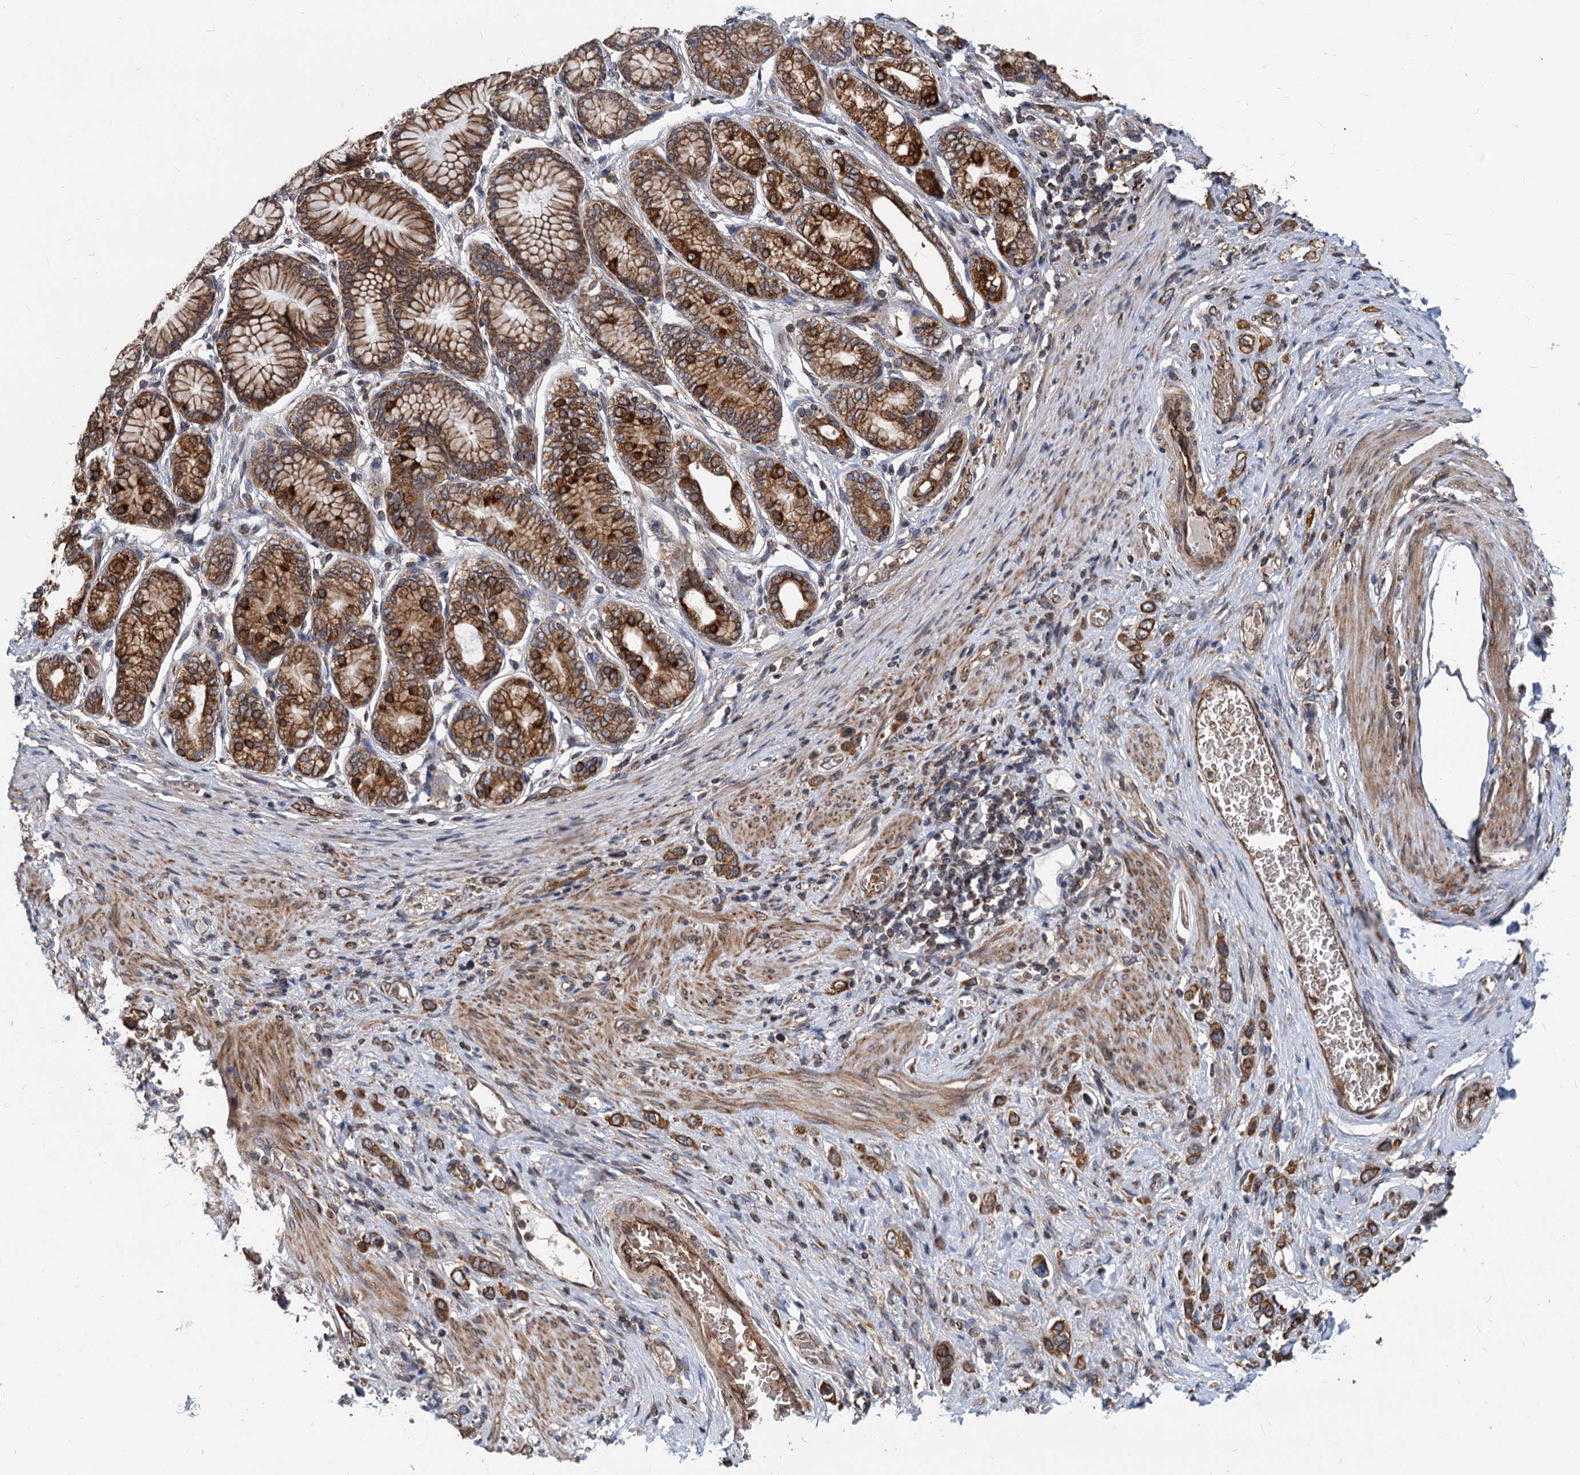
{"staining": {"intensity": "strong", "quantity": ">75%", "location": "cytoplasmic/membranous"}, "tissue": "stomach cancer", "cell_type": "Tumor cells", "image_type": "cancer", "snomed": [{"axis": "morphology", "description": "Normal tissue, NOS"}, {"axis": "morphology", "description": "Adenocarcinoma, NOS"}, {"axis": "topography", "description": "Stomach, upper"}, {"axis": "topography", "description": "Stomach"}], "caption": "This micrograph shows immunohistochemistry staining of adenocarcinoma (stomach), with high strong cytoplasmic/membranous positivity in about >75% of tumor cells.", "gene": "STIM1", "patient": {"sex": "female", "age": 65}}